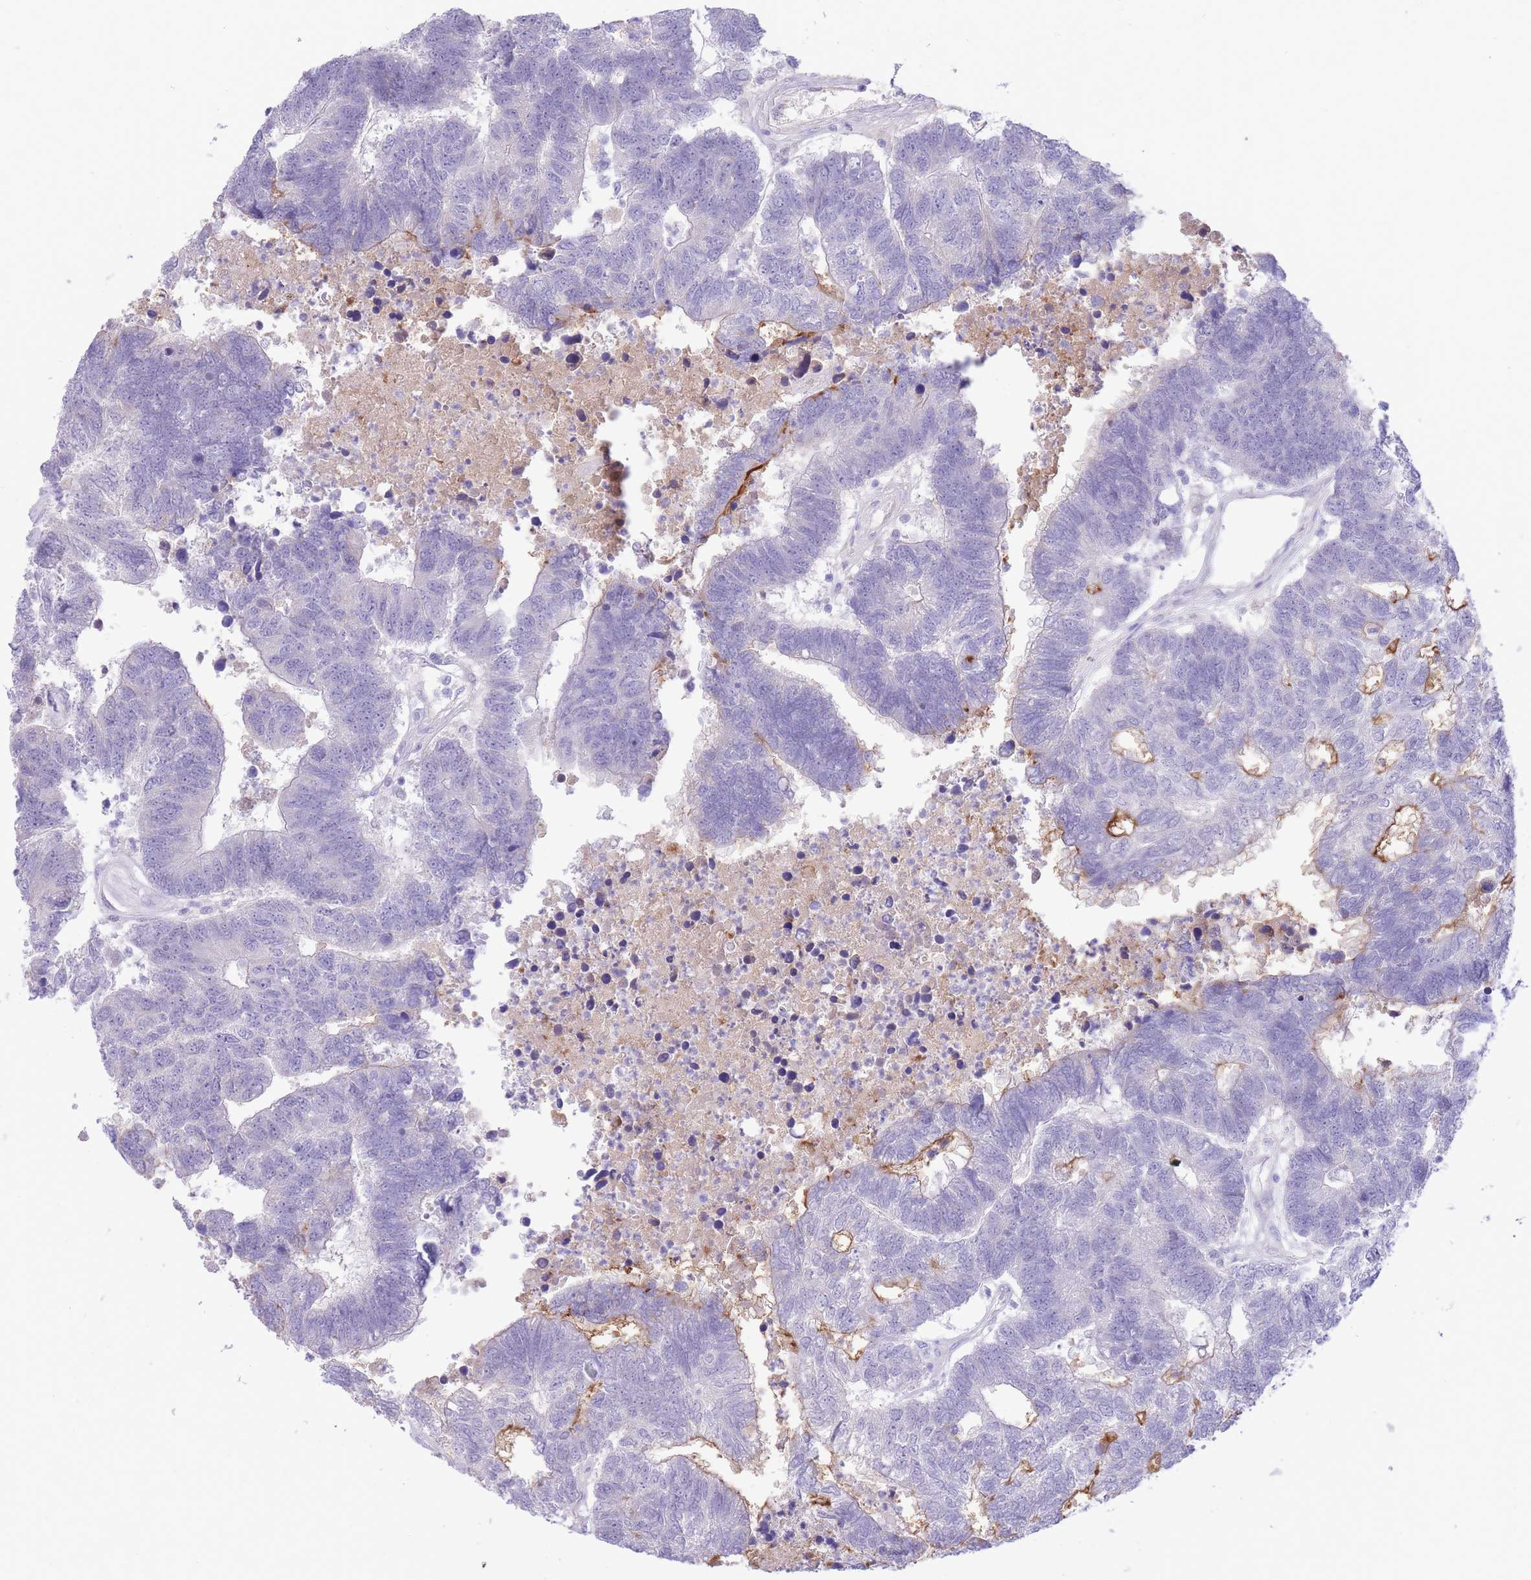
{"staining": {"intensity": "moderate", "quantity": "<25%", "location": "cytoplasmic/membranous"}, "tissue": "colorectal cancer", "cell_type": "Tumor cells", "image_type": "cancer", "snomed": [{"axis": "morphology", "description": "Adenocarcinoma, NOS"}, {"axis": "topography", "description": "Colon"}], "caption": "Immunohistochemistry (IHC) histopathology image of colorectal cancer (adenocarcinoma) stained for a protein (brown), which reveals low levels of moderate cytoplasmic/membranous positivity in about <25% of tumor cells.", "gene": "ASAP3", "patient": {"sex": "female", "age": 48}}